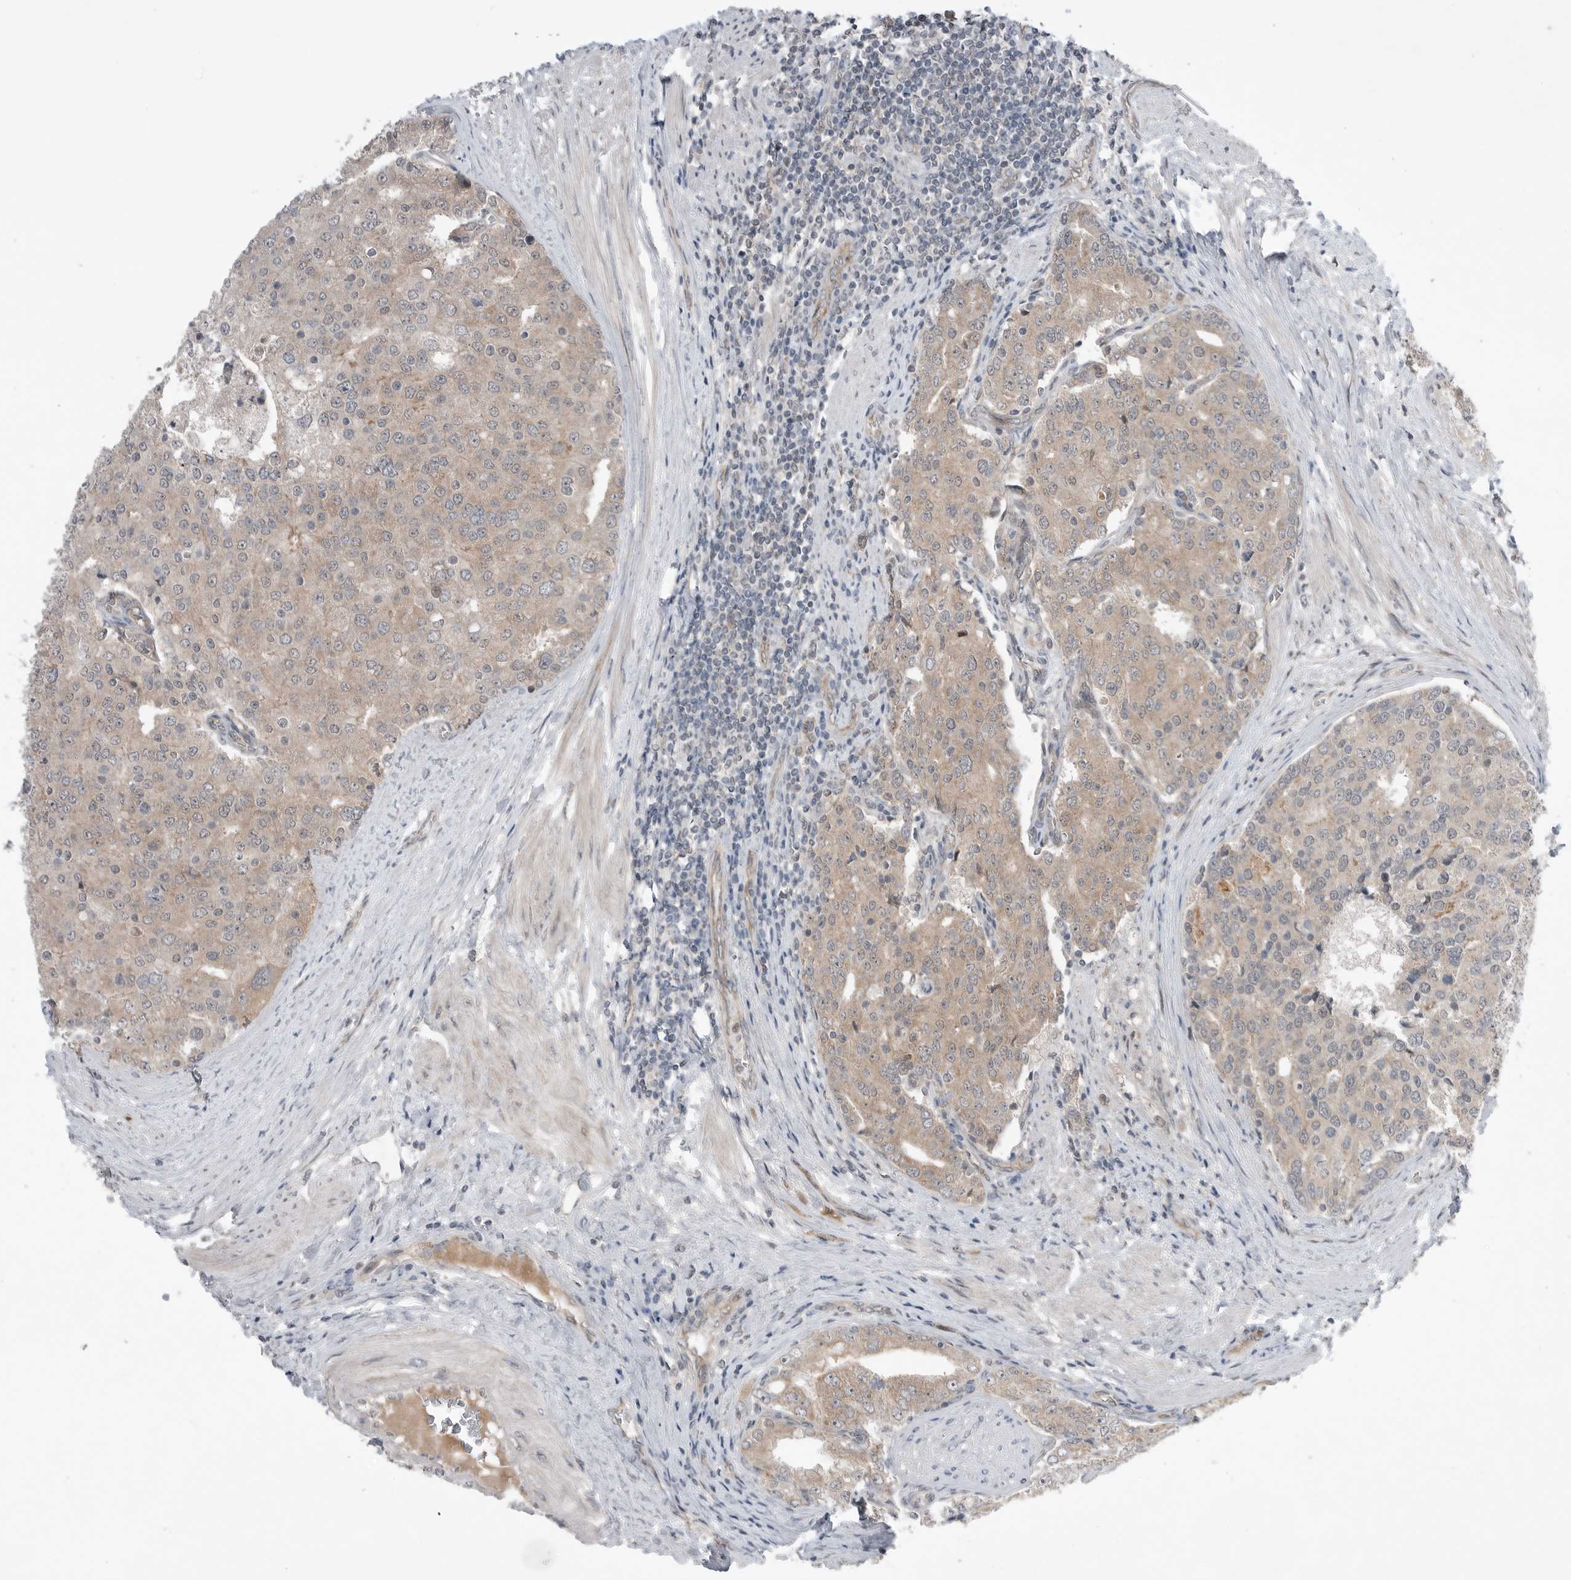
{"staining": {"intensity": "weak", "quantity": "25%-75%", "location": "cytoplasmic/membranous"}, "tissue": "prostate cancer", "cell_type": "Tumor cells", "image_type": "cancer", "snomed": [{"axis": "morphology", "description": "Adenocarcinoma, High grade"}, {"axis": "topography", "description": "Prostate"}], "caption": "Immunohistochemistry (IHC) (DAB) staining of human prostate cancer (high-grade adenocarcinoma) demonstrates weak cytoplasmic/membranous protein staining in approximately 25%-75% of tumor cells.", "gene": "NTAQ1", "patient": {"sex": "male", "age": 50}}